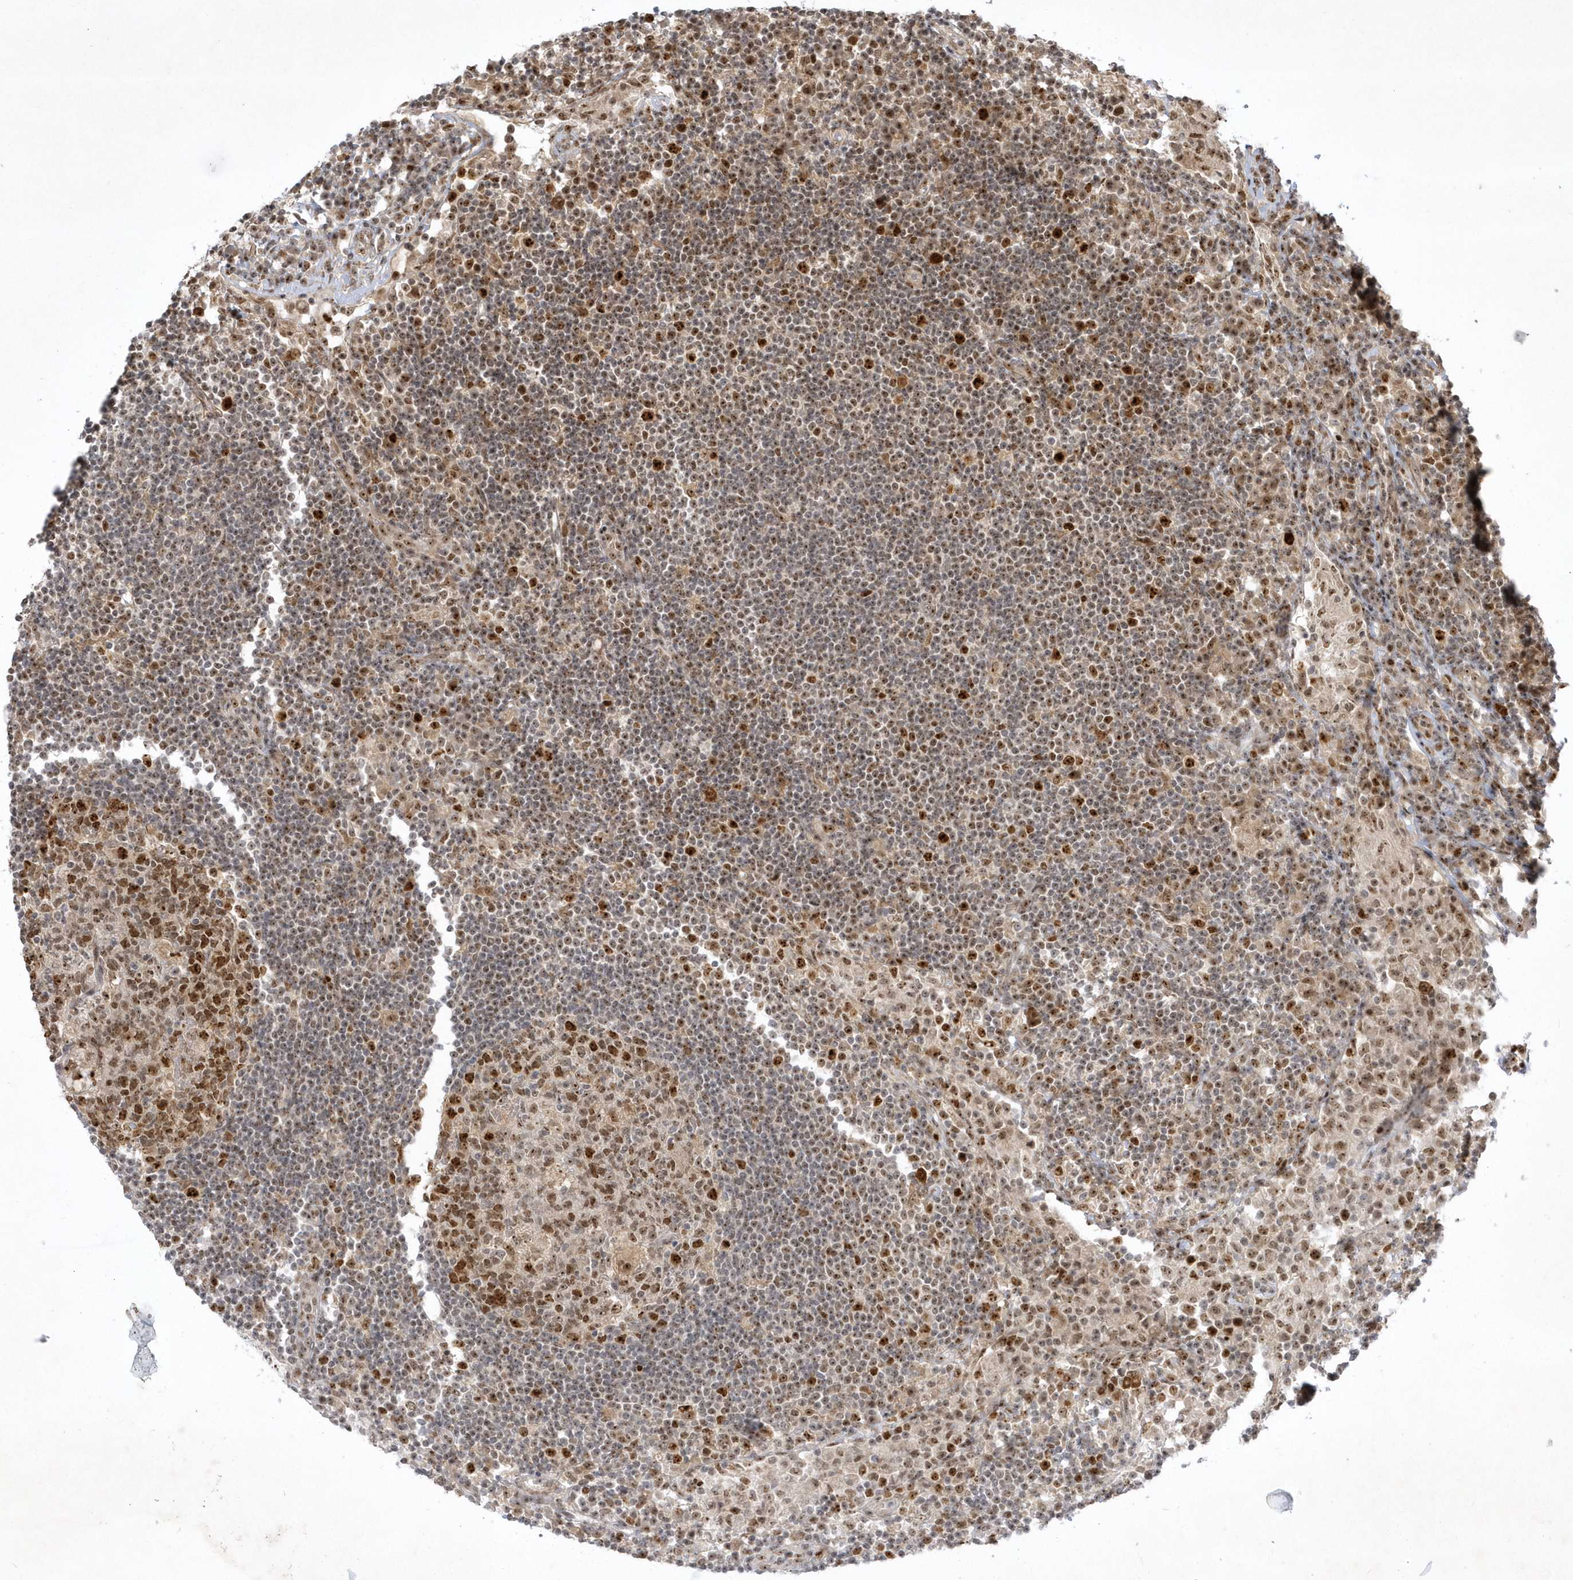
{"staining": {"intensity": "moderate", "quantity": ">75%", "location": "nuclear"}, "tissue": "lymph node", "cell_type": "Germinal center cells", "image_type": "normal", "snomed": [{"axis": "morphology", "description": "Normal tissue, NOS"}, {"axis": "topography", "description": "Lymph node"}], "caption": "Immunohistochemistry (IHC) (DAB) staining of unremarkable human lymph node reveals moderate nuclear protein staining in about >75% of germinal center cells. (Stains: DAB (3,3'-diaminobenzidine) in brown, nuclei in blue, Microscopy: brightfield microscopy at high magnification).", "gene": "NPM3", "patient": {"sex": "female", "age": 53}}